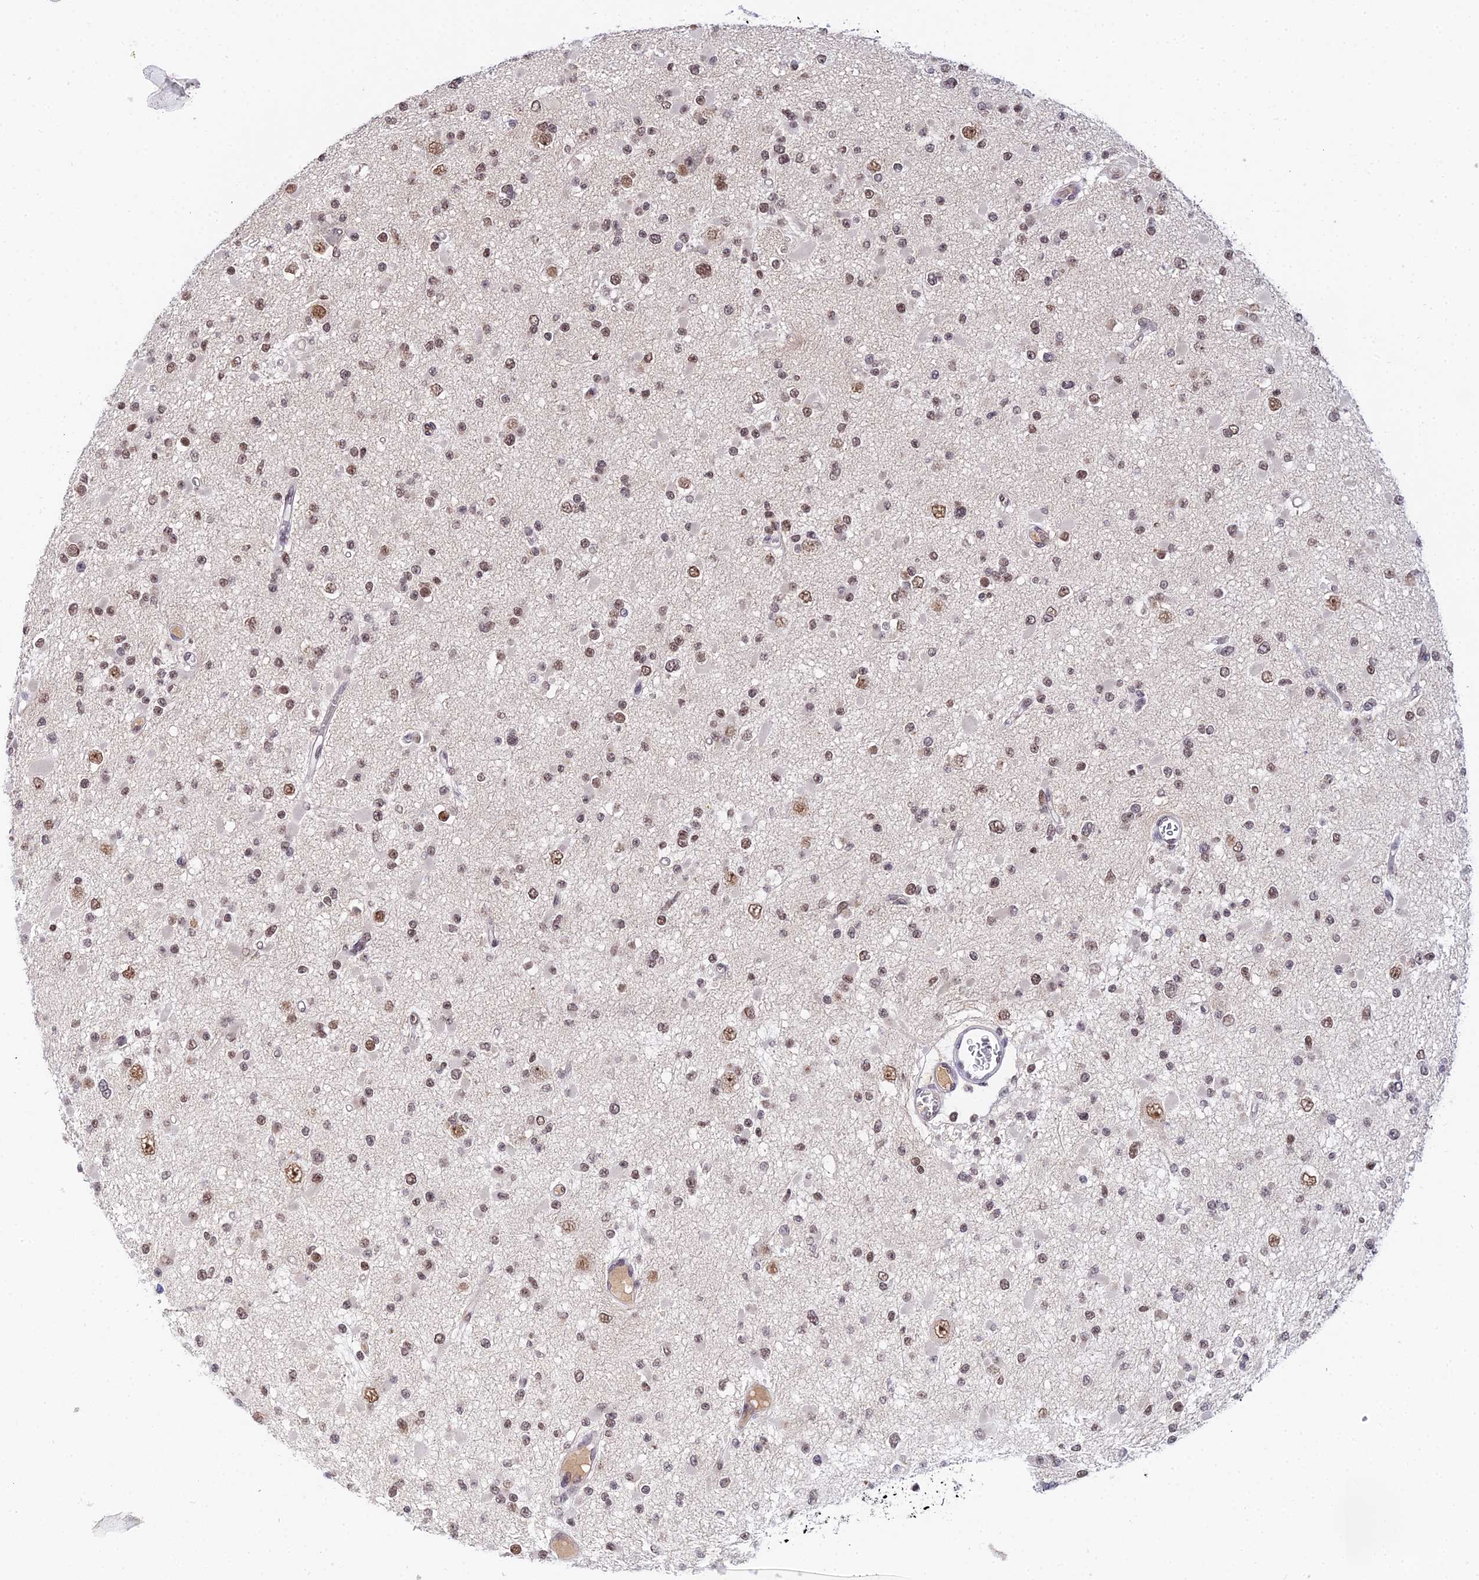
{"staining": {"intensity": "moderate", "quantity": ">75%", "location": "nuclear"}, "tissue": "glioma", "cell_type": "Tumor cells", "image_type": "cancer", "snomed": [{"axis": "morphology", "description": "Glioma, malignant, Low grade"}, {"axis": "topography", "description": "Brain"}], "caption": "Immunohistochemistry (DAB (3,3'-diaminobenzidine)) staining of human glioma shows moderate nuclear protein staining in about >75% of tumor cells.", "gene": "EXOSC3", "patient": {"sex": "female", "age": 22}}